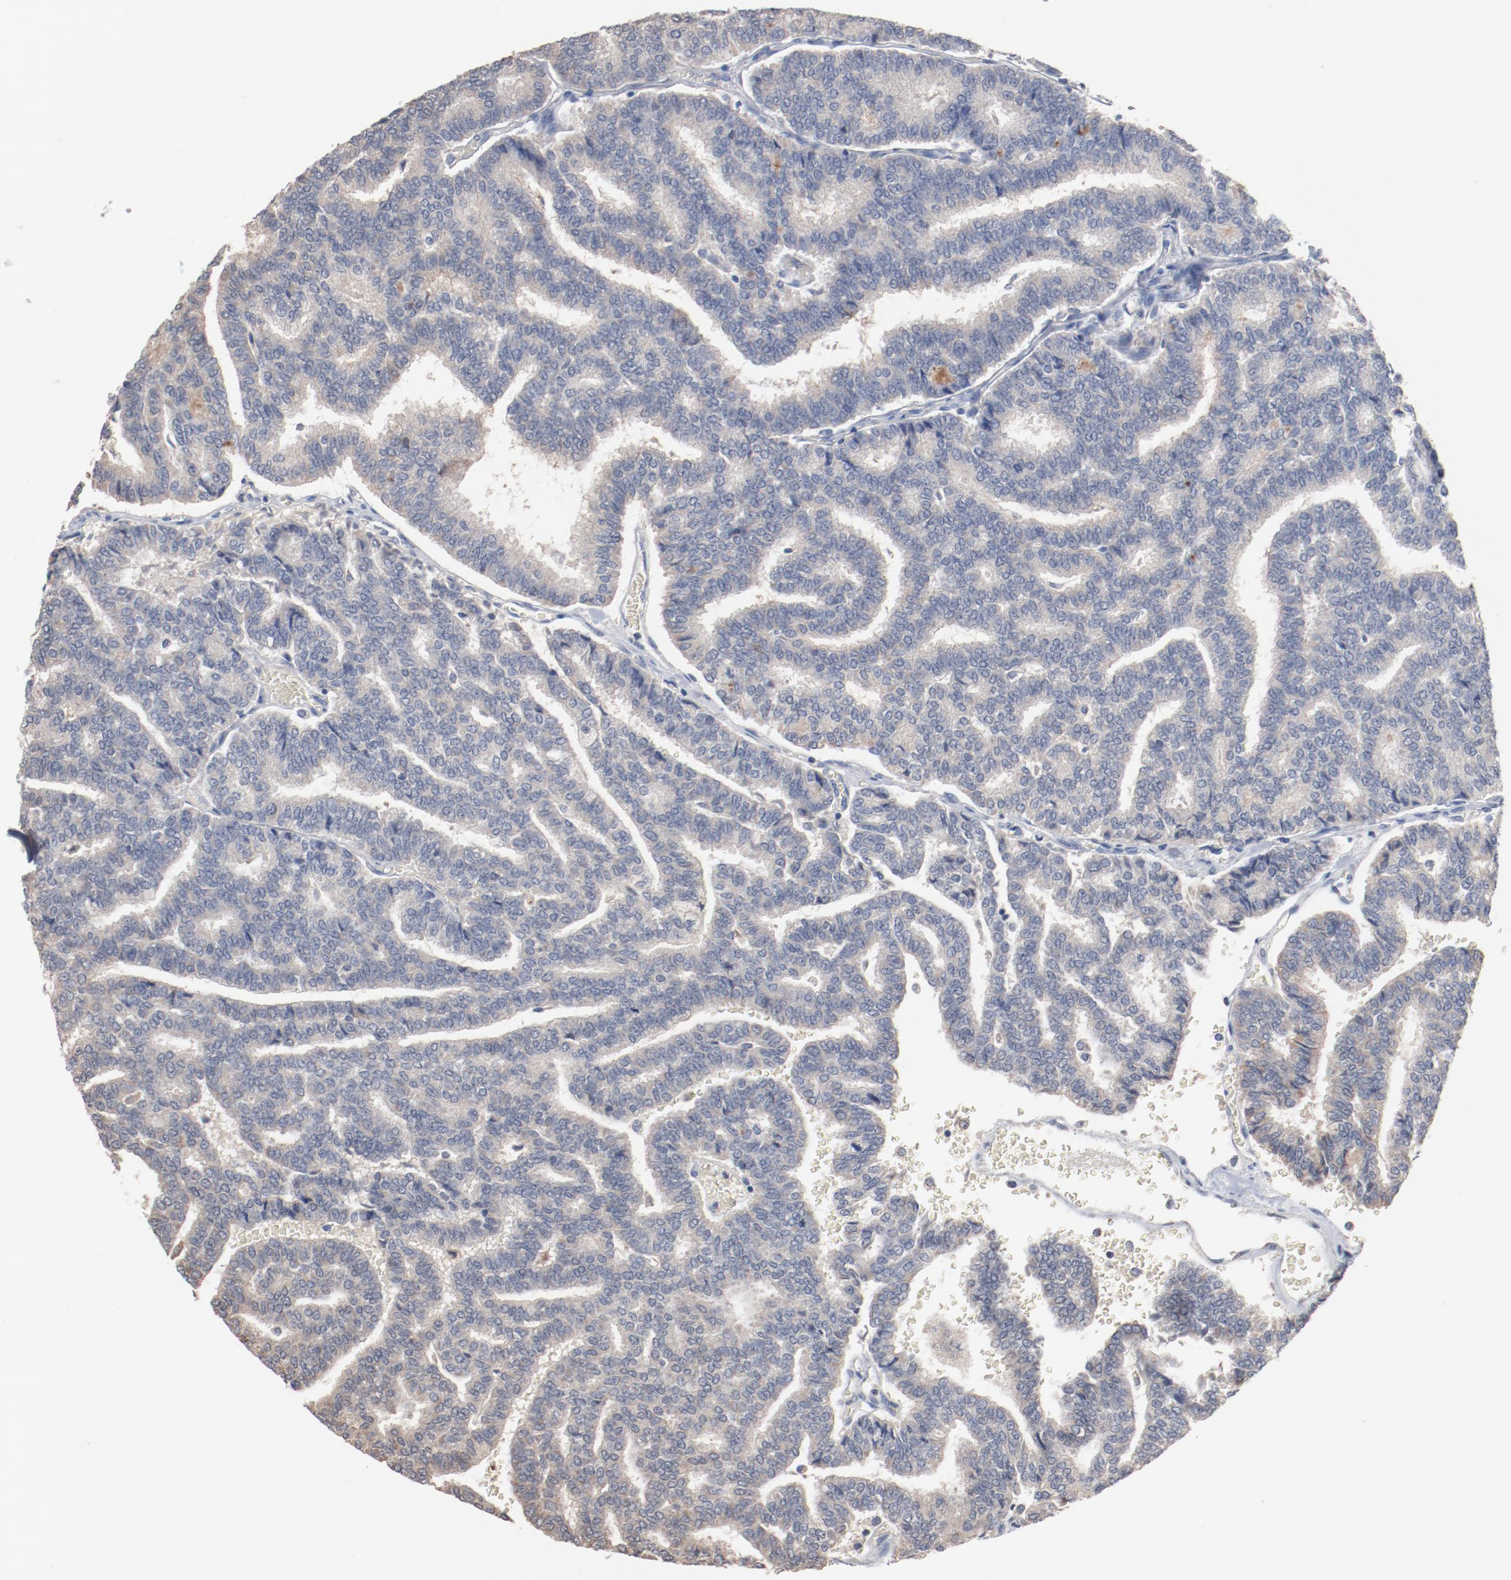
{"staining": {"intensity": "negative", "quantity": "none", "location": "none"}, "tissue": "thyroid cancer", "cell_type": "Tumor cells", "image_type": "cancer", "snomed": [{"axis": "morphology", "description": "Papillary adenocarcinoma, NOS"}, {"axis": "topography", "description": "Thyroid gland"}], "caption": "Image shows no significant protein staining in tumor cells of thyroid papillary adenocarcinoma. (DAB immunohistochemistry (IHC), high magnification).", "gene": "ERICH1", "patient": {"sex": "female", "age": 35}}